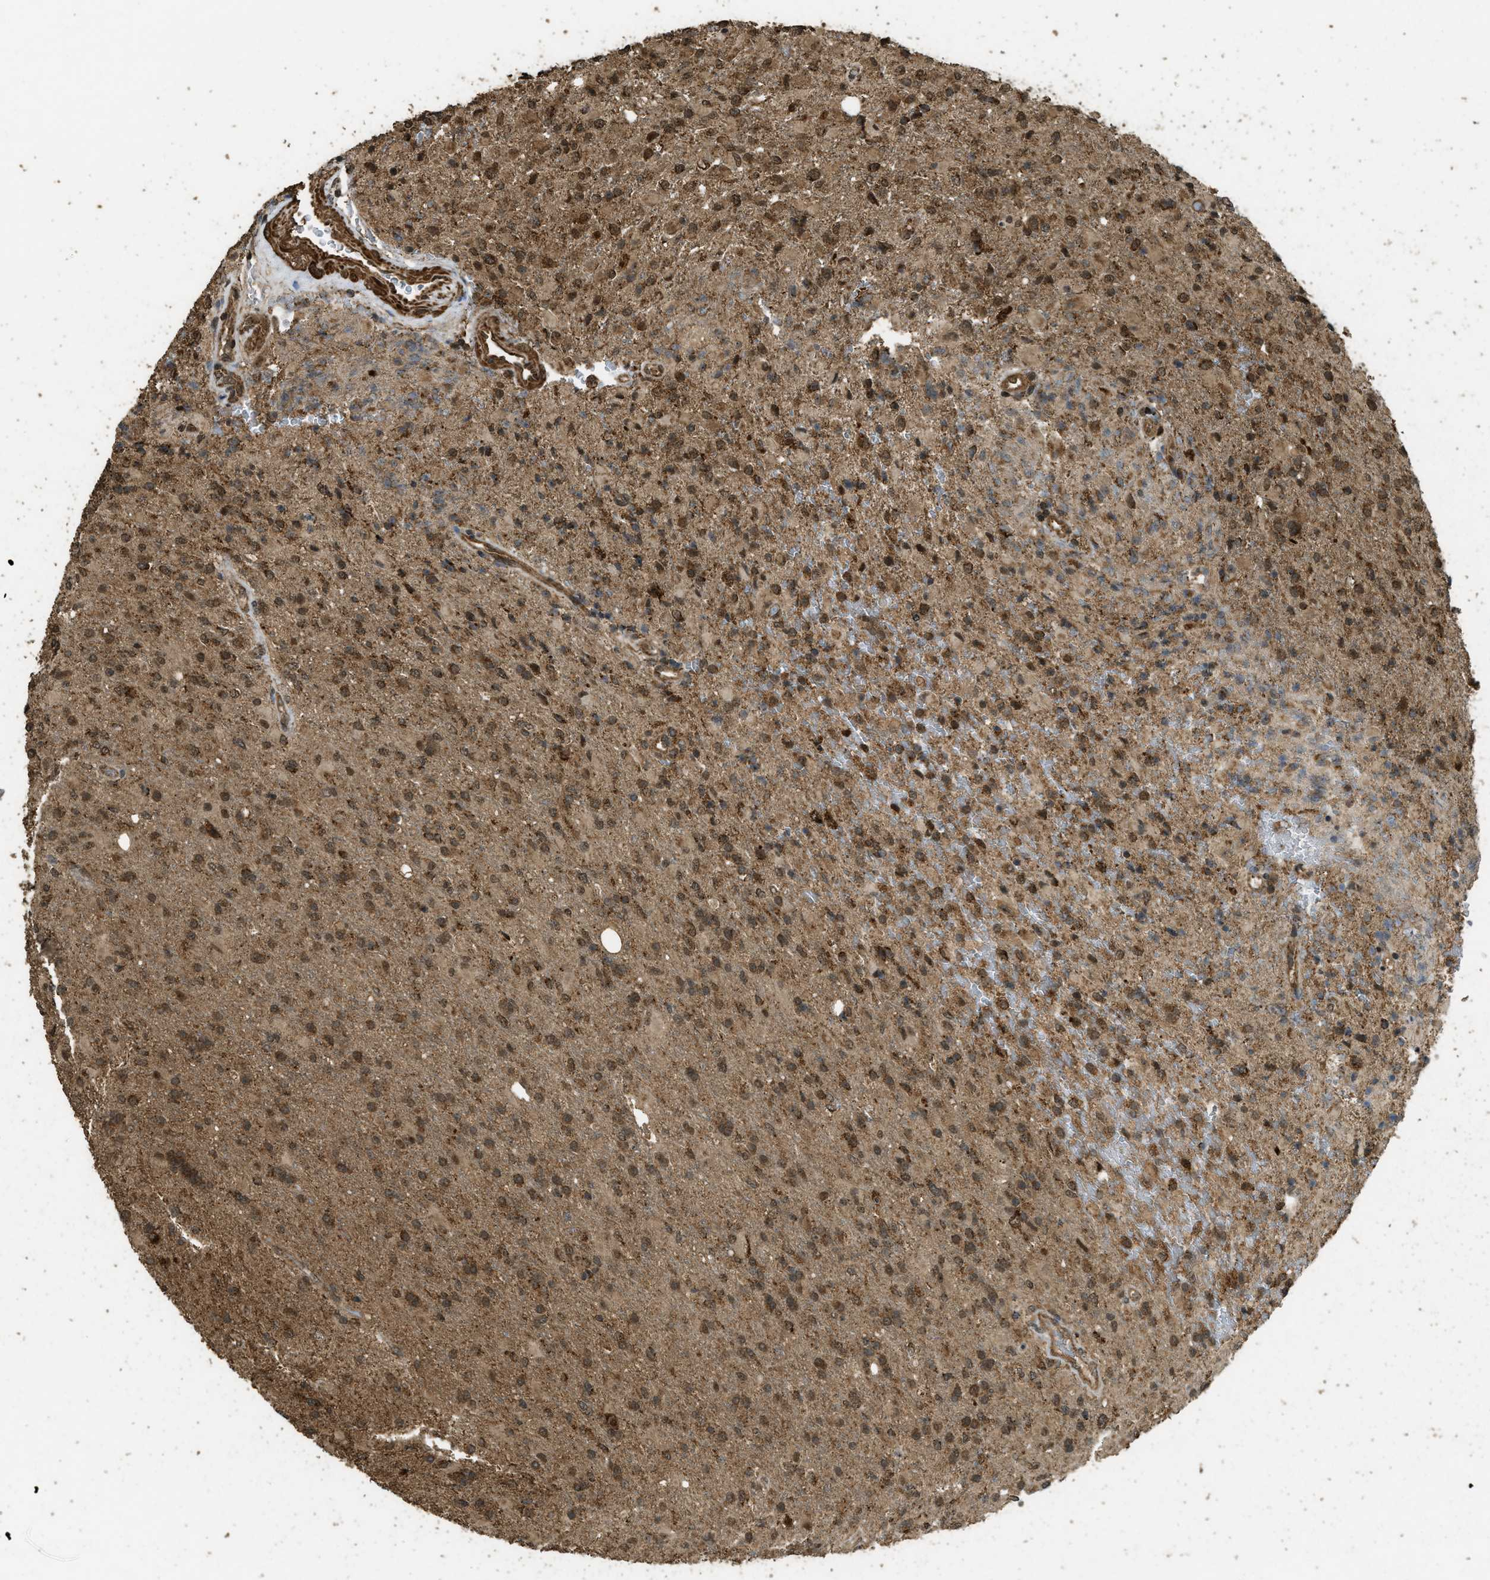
{"staining": {"intensity": "moderate", "quantity": ">75%", "location": "cytoplasmic/membranous,nuclear"}, "tissue": "glioma", "cell_type": "Tumor cells", "image_type": "cancer", "snomed": [{"axis": "morphology", "description": "Glioma, malignant, High grade"}, {"axis": "topography", "description": "Brain"}], "caption": "The micrograph demonstrates a brown stain indicating the presence of a protein in the cytoplasmic/membranous and nuclear of tumor cells in glioma.", "gene": "CTPS1", "patient": {"sex": "male", "age": 71}}